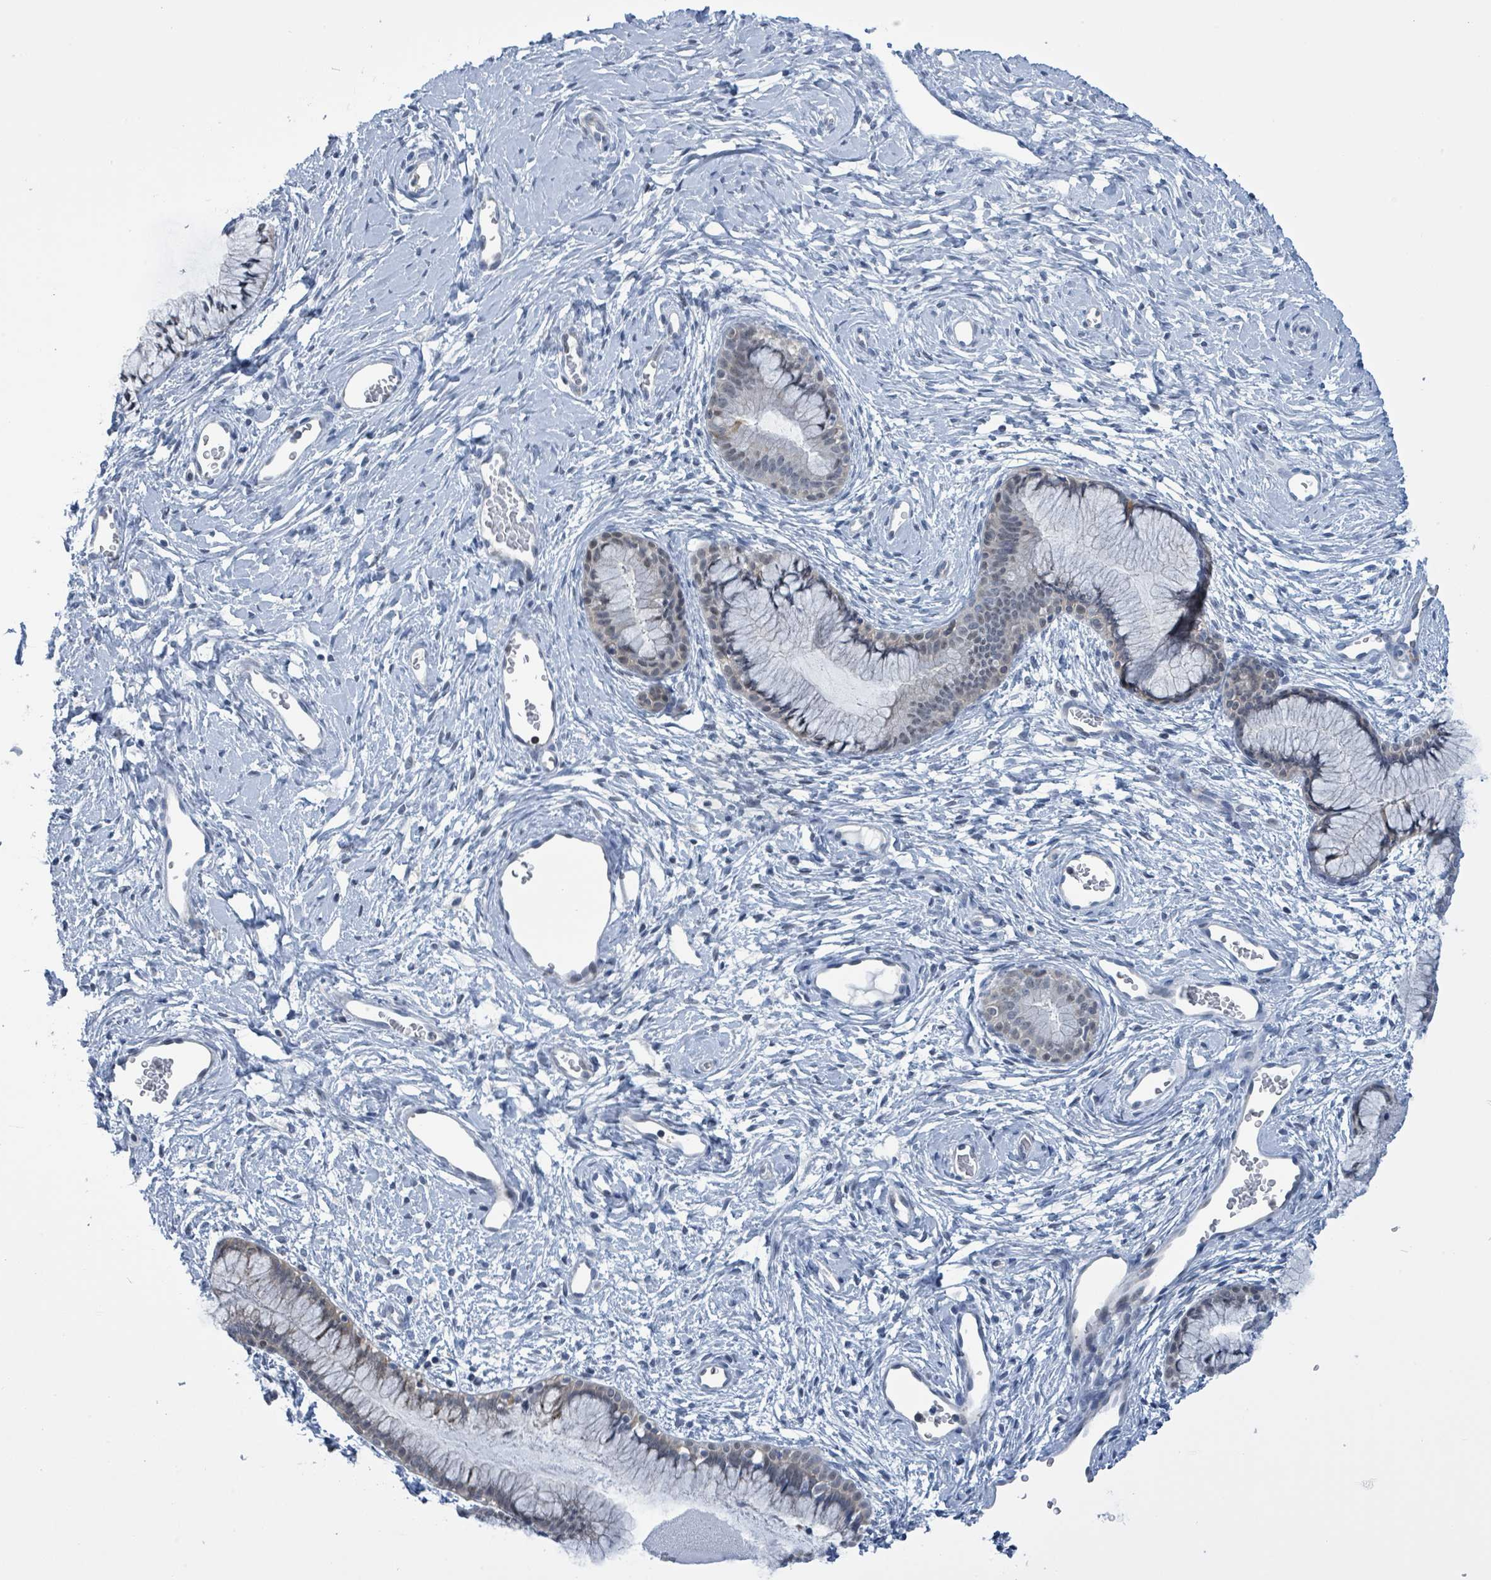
{"staining": {"intensity": "negative", "quantity": "none", "location": "none"}, "tissue": "cervix", "cell_type": "Glandular cells", "image_type": "normal", "snomed": [{"axis": "morphology", "description": "Normal tissue, NOS"}, {"axis": "topography", "description": "Cervix"}], "caption": "This is a image of IHC staining of normal cervix, which shows no positivity in glandular cells.", "gene": "DGKZ", "patient": {"sex": "female", "age": 42}}